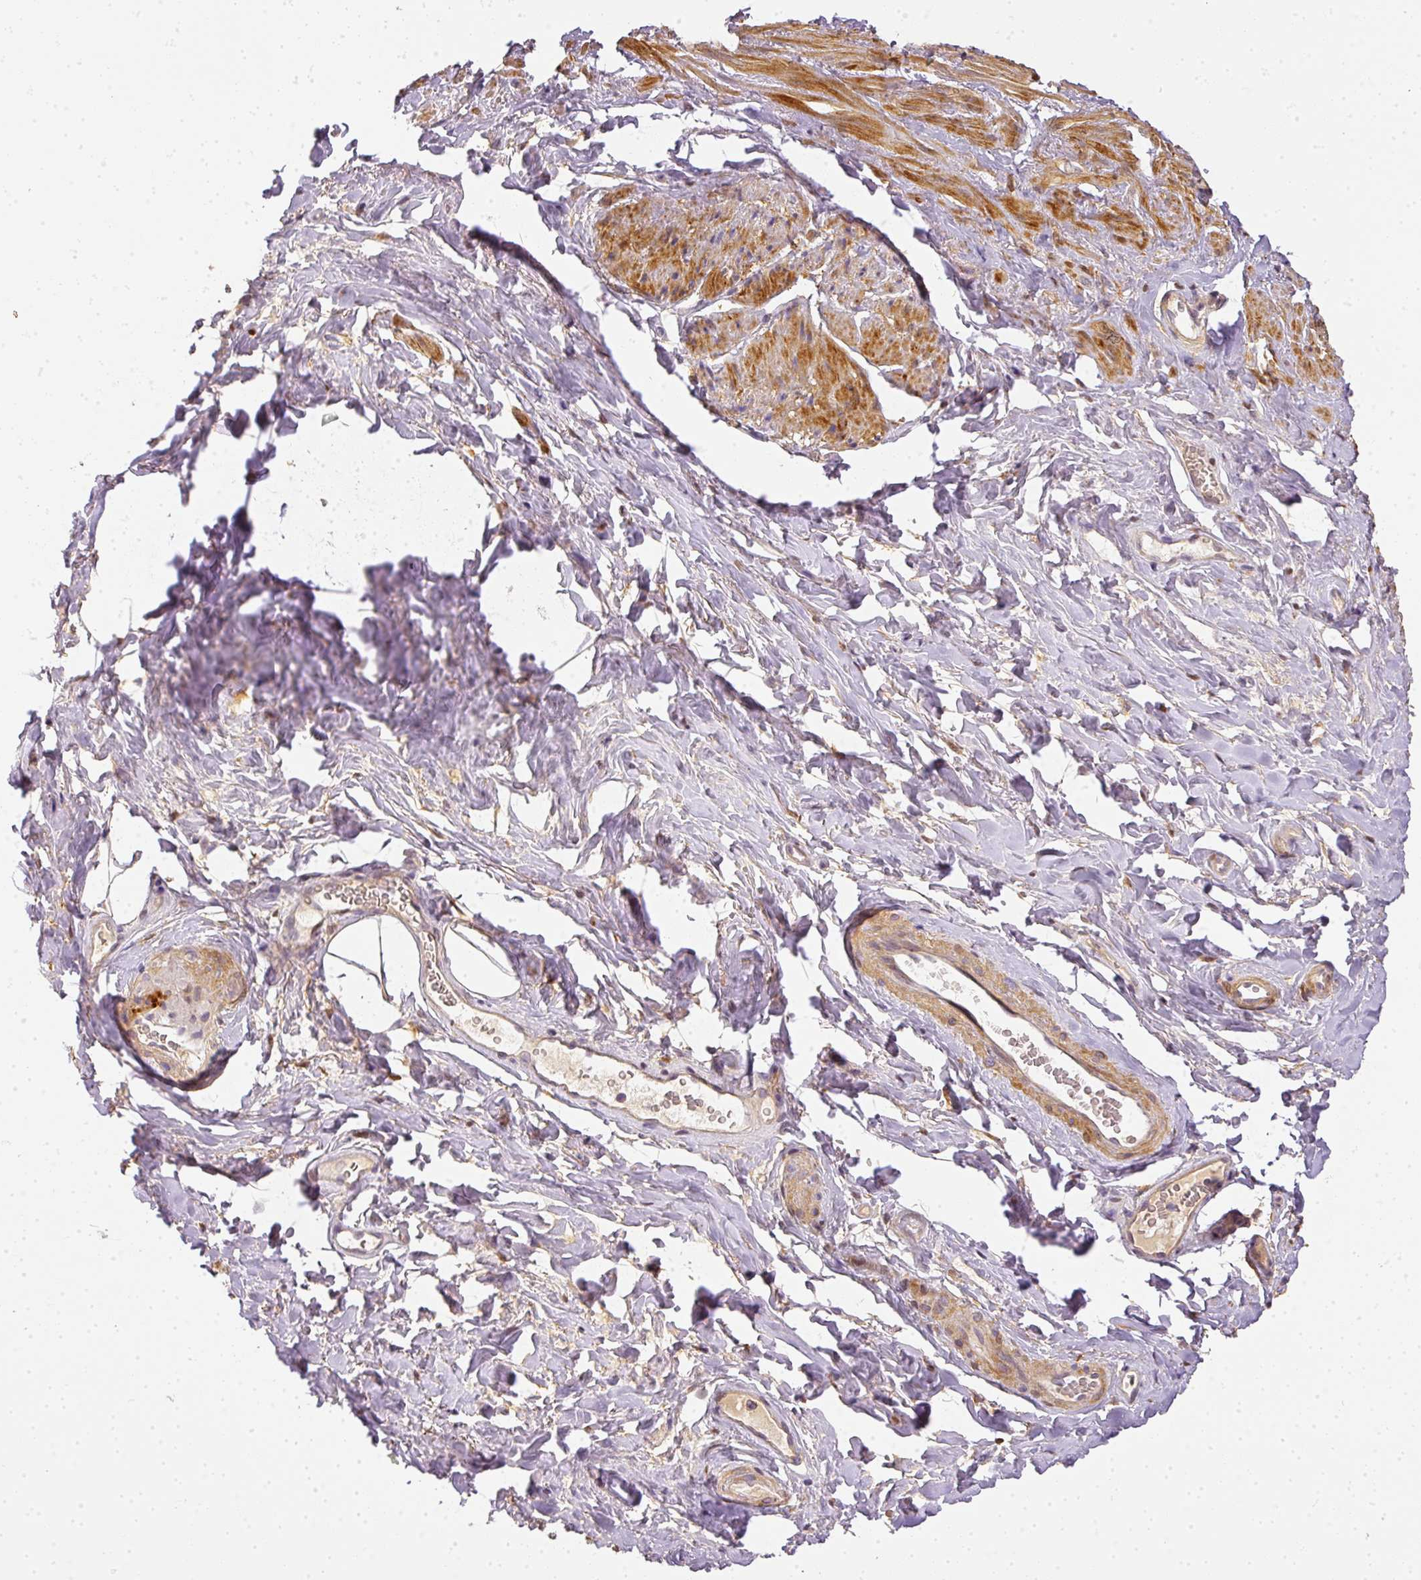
{"staining": {"intensity": "strong", "quantity": ">75%", "location": "cytoplasmic/membranous"}, "tissue": "smooth muscle", "cell_type": "Smooth muscle cells", "image_type": "normal", "snomed": [{"axis": "morphology", "description": "Normal tissue, NOS"}, {"axis": "topography", "description": "Smooth muscle"}, {"axis": "topography", "description": "Peripheral nerve tissue"}], "caption": "Immunohistochemistry histopathology image of benign smooth muscle stained for a protein (brown), which displays high levels of strong cytoplasmic/membranous staining in about >75% of smooth muscle cells.", "gene": "ADH5", "patient": {"sex": "male", "age": 69}}